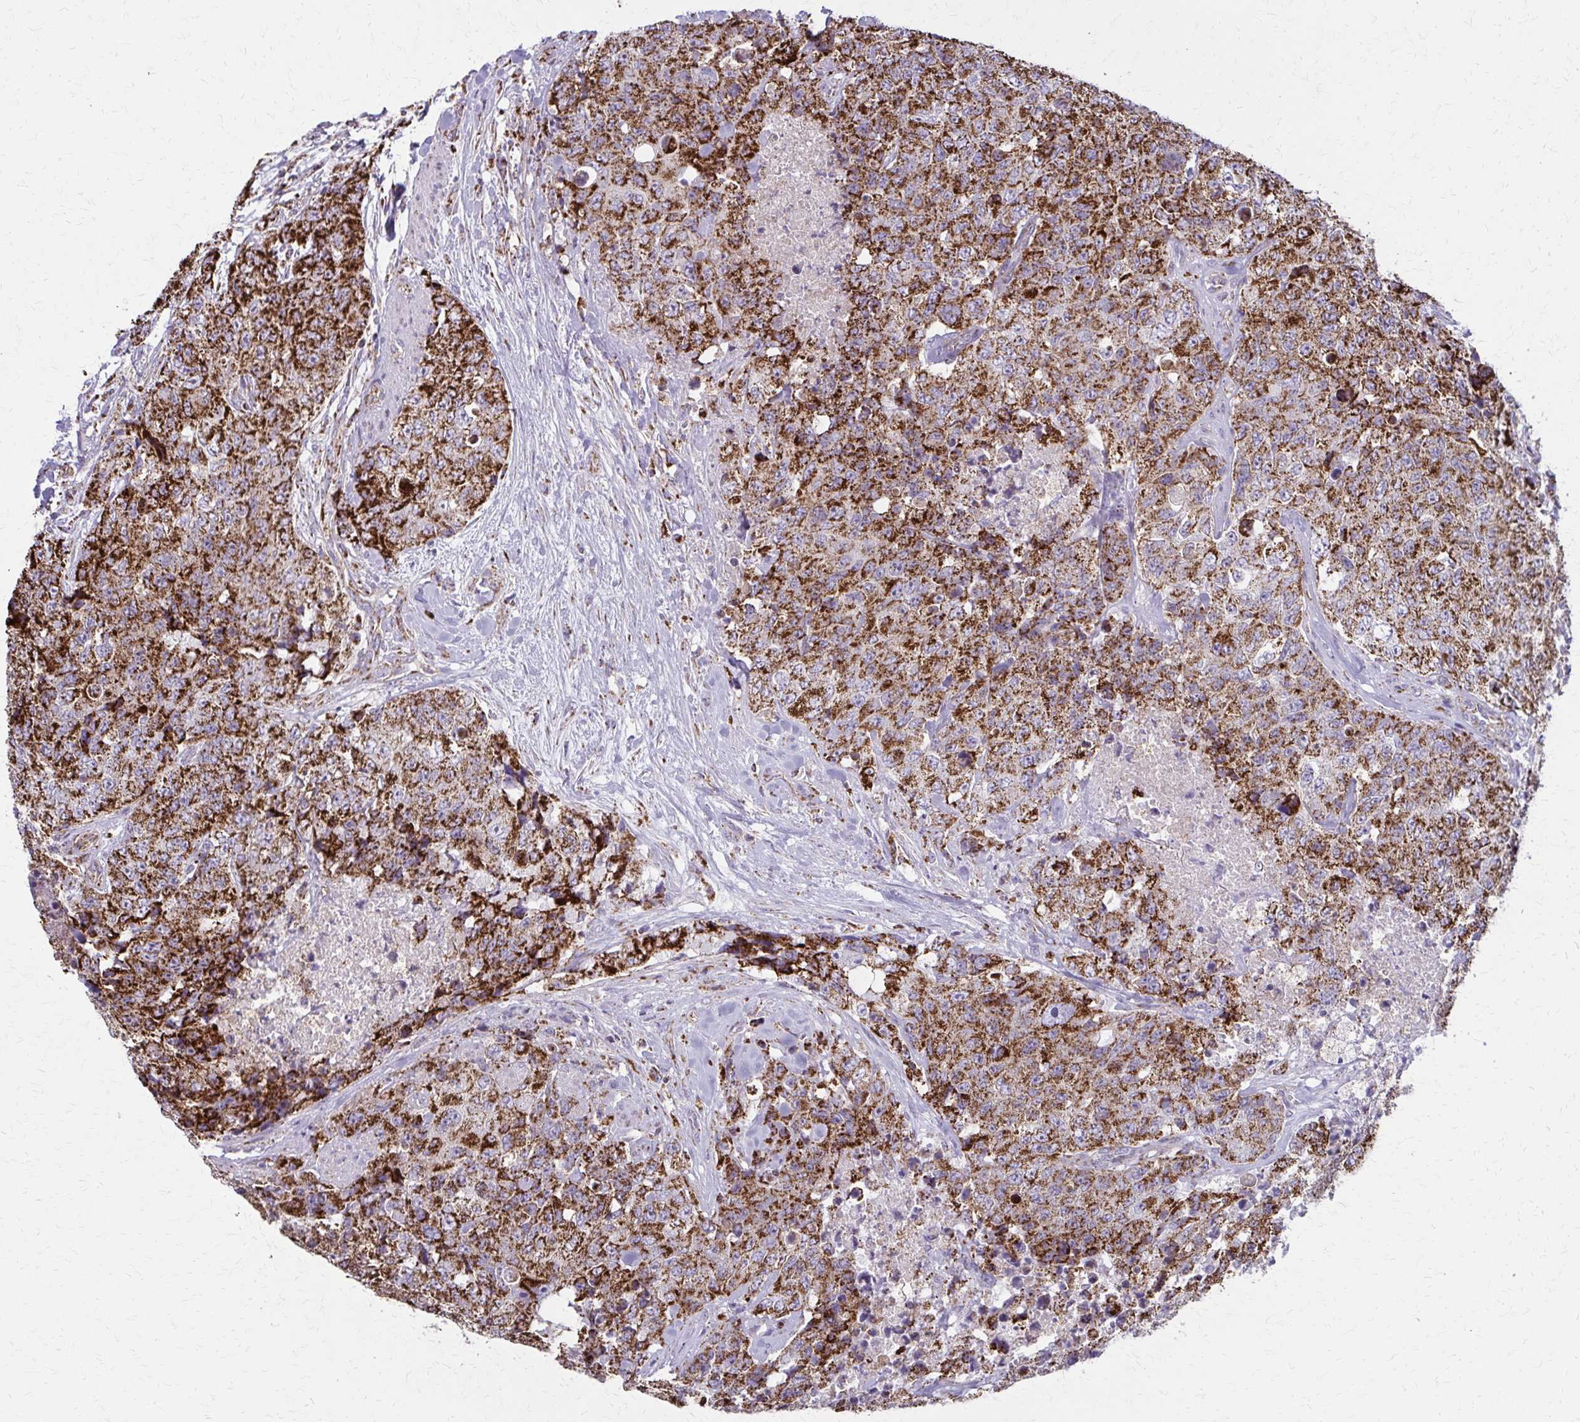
{"staining": {"intensity": "strong", "quantity": ">75%", "location": "cytoplasmic/membranous"}, "tissue": "urothelial cancer", "cell_type": "Tumor cells", "image_type": "cancer", "snomed": [{"axis": "morphology", "description": "Urothelial carcinoma, High grade"}, {"axis": "topography", "description": "Urinary bladder"}], "caption": "Strong cytoplasmic/membranous protein positivity is present in approximately >75% of tumor cells in urothelial cancer. The protein of interest is shown in brown color, while the nuclei are stained blue.", "gene": "TVP23A", "patient": {"sex": "female", "age": 78}}